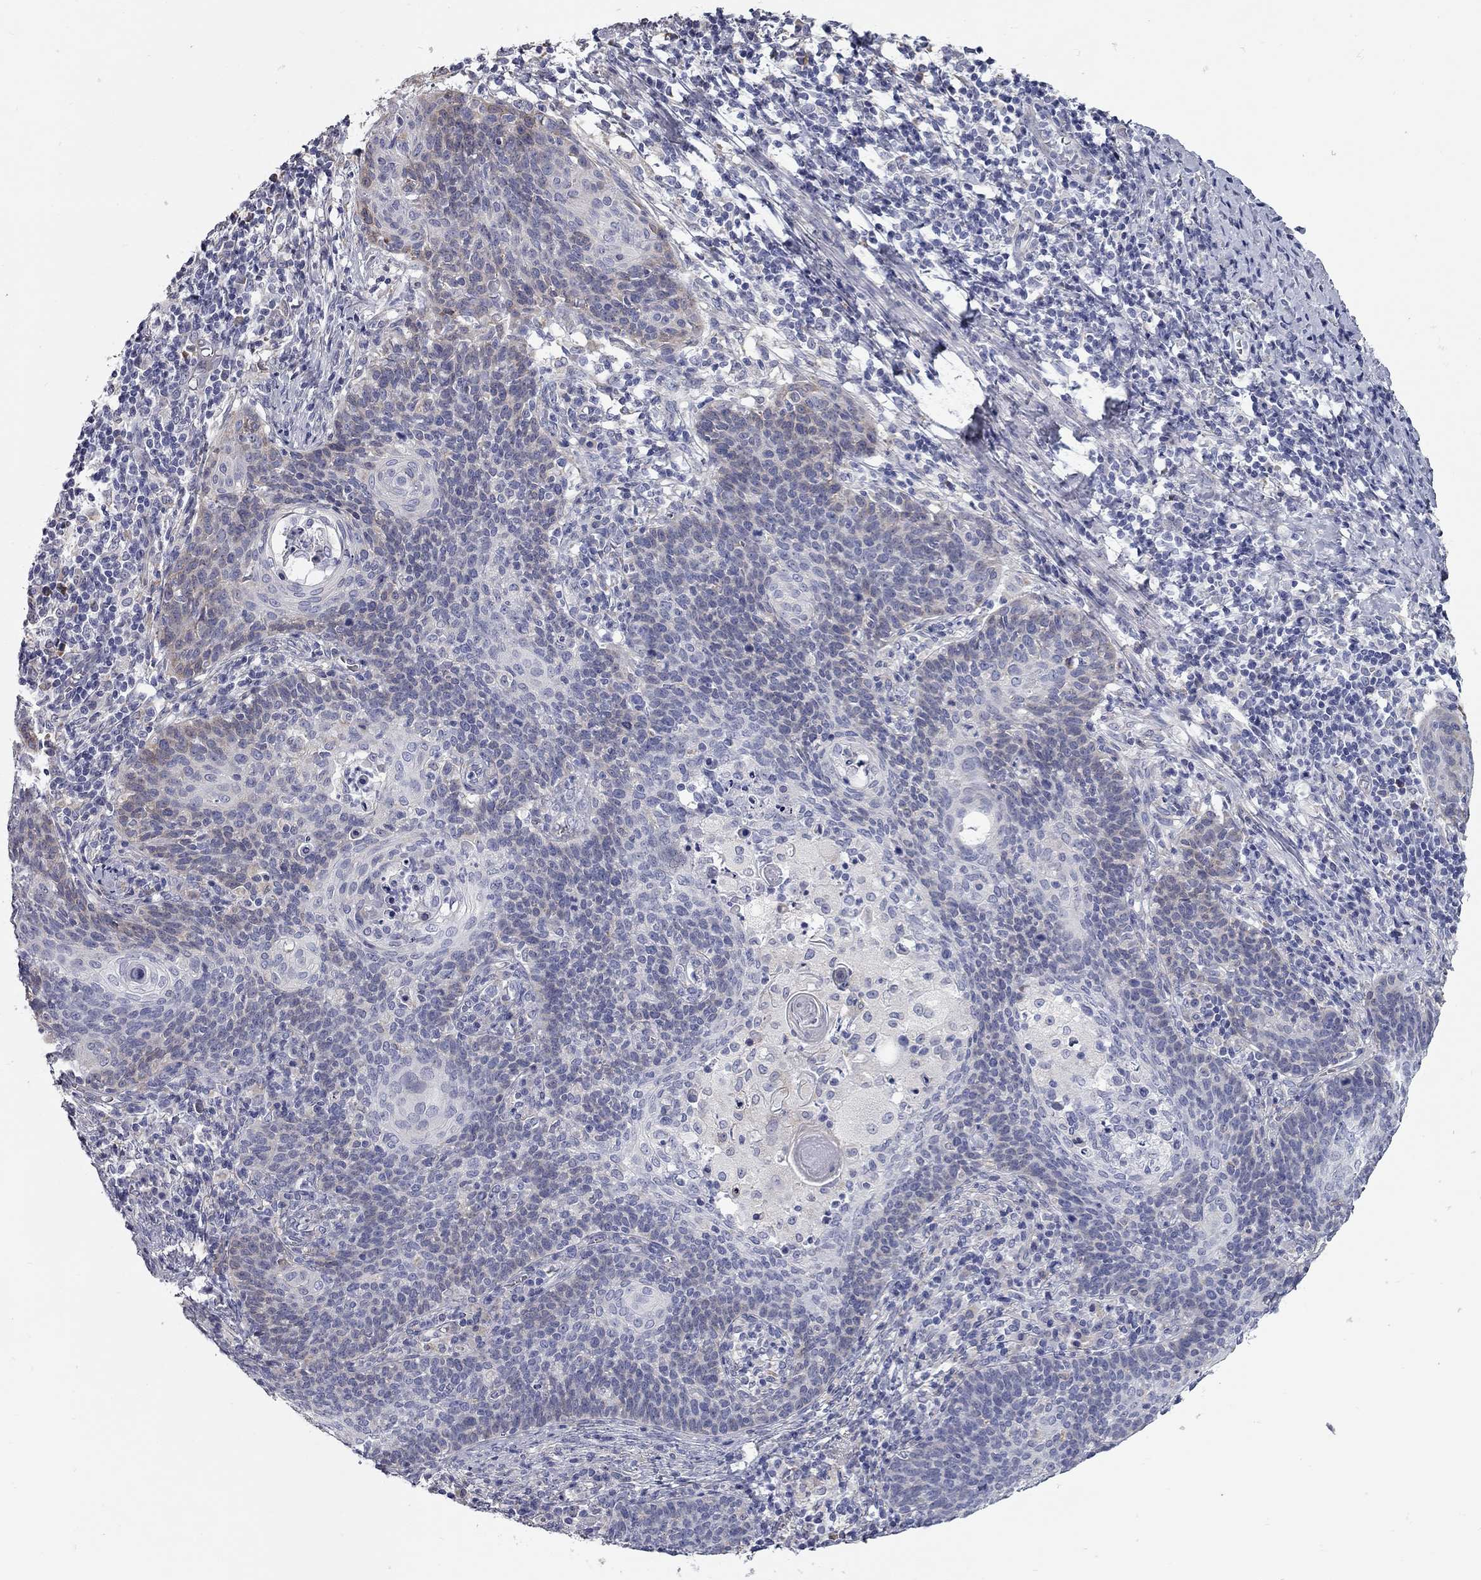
{"staining": {"intensity": "negative", "quantity": "none", "location": "none"}, "tissue": "cervical cancer", "cell_type": "Tumor cells", "image_type": "cancer", "snomed": [{"axis": "morphology", "description": "Squamous cell carcinoma, NOS"}, {"axis": "topography", "description": "Cervix"}], "caption": "IHC image of neoplastic tissue: human squamous cell carcinoma (cervical) stained with DAB (3,3'-diaminobenzidine) shows no significant protein expression in tumor cells.", "gene": "XAGE2", "patient": {"sex": "female", "age": 39}}